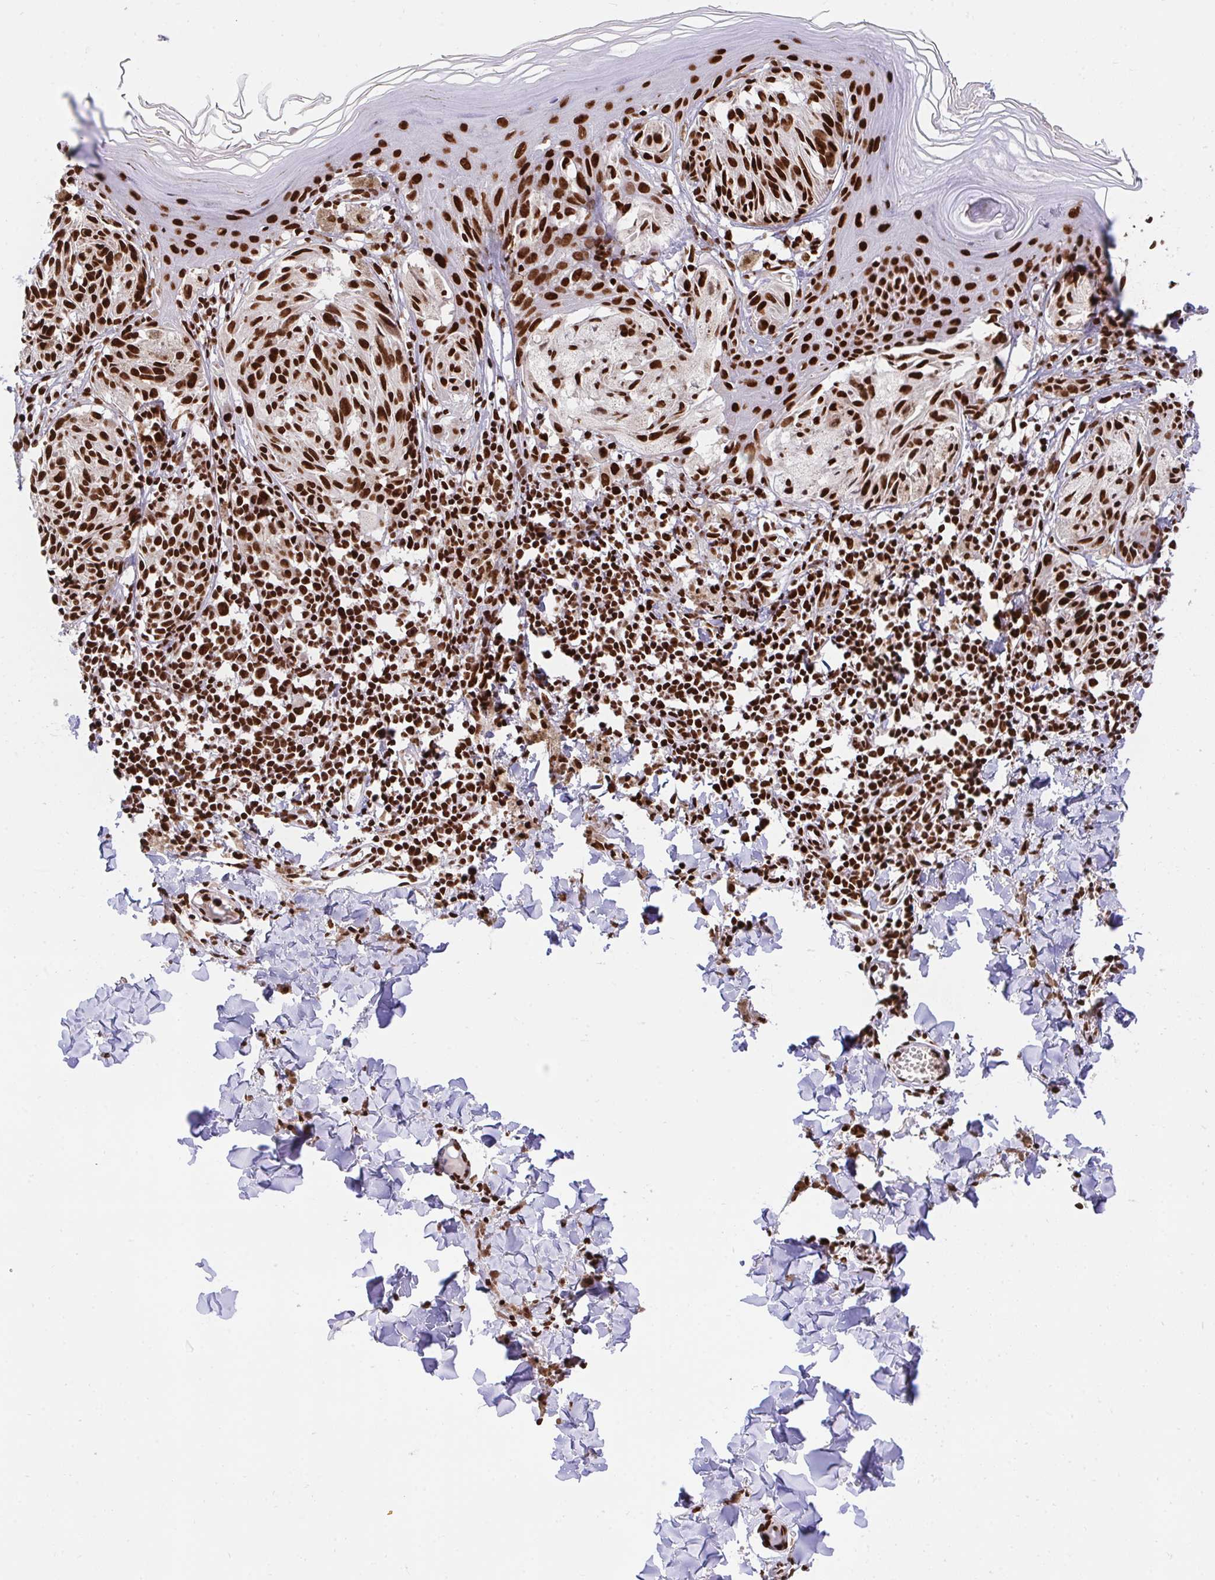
{"staining": {"intensity": "strong", "quantity": ">75%", "location": "nuclear"}, "tissue": "melanoma", "cell_type": "Tumor cells", "image_type": "cancer", "snomed": [{"axis": "morphology", "description": "Malignant melanoma, NOS"}, {"axis": "topography", "description": "Skin"}], "caption": "Immunohistochemistry (IHC) micrograph of neoplastic tissue: human malignant melanoma stained using immunohistochemistry (IHC) displays high levels of strong protein expression localized specifically in the nuclear of tumor cells, appearing as a nuclear brown color.", "gene": "HNRNPL", "patient": {"sex": "female", "age": 38}}